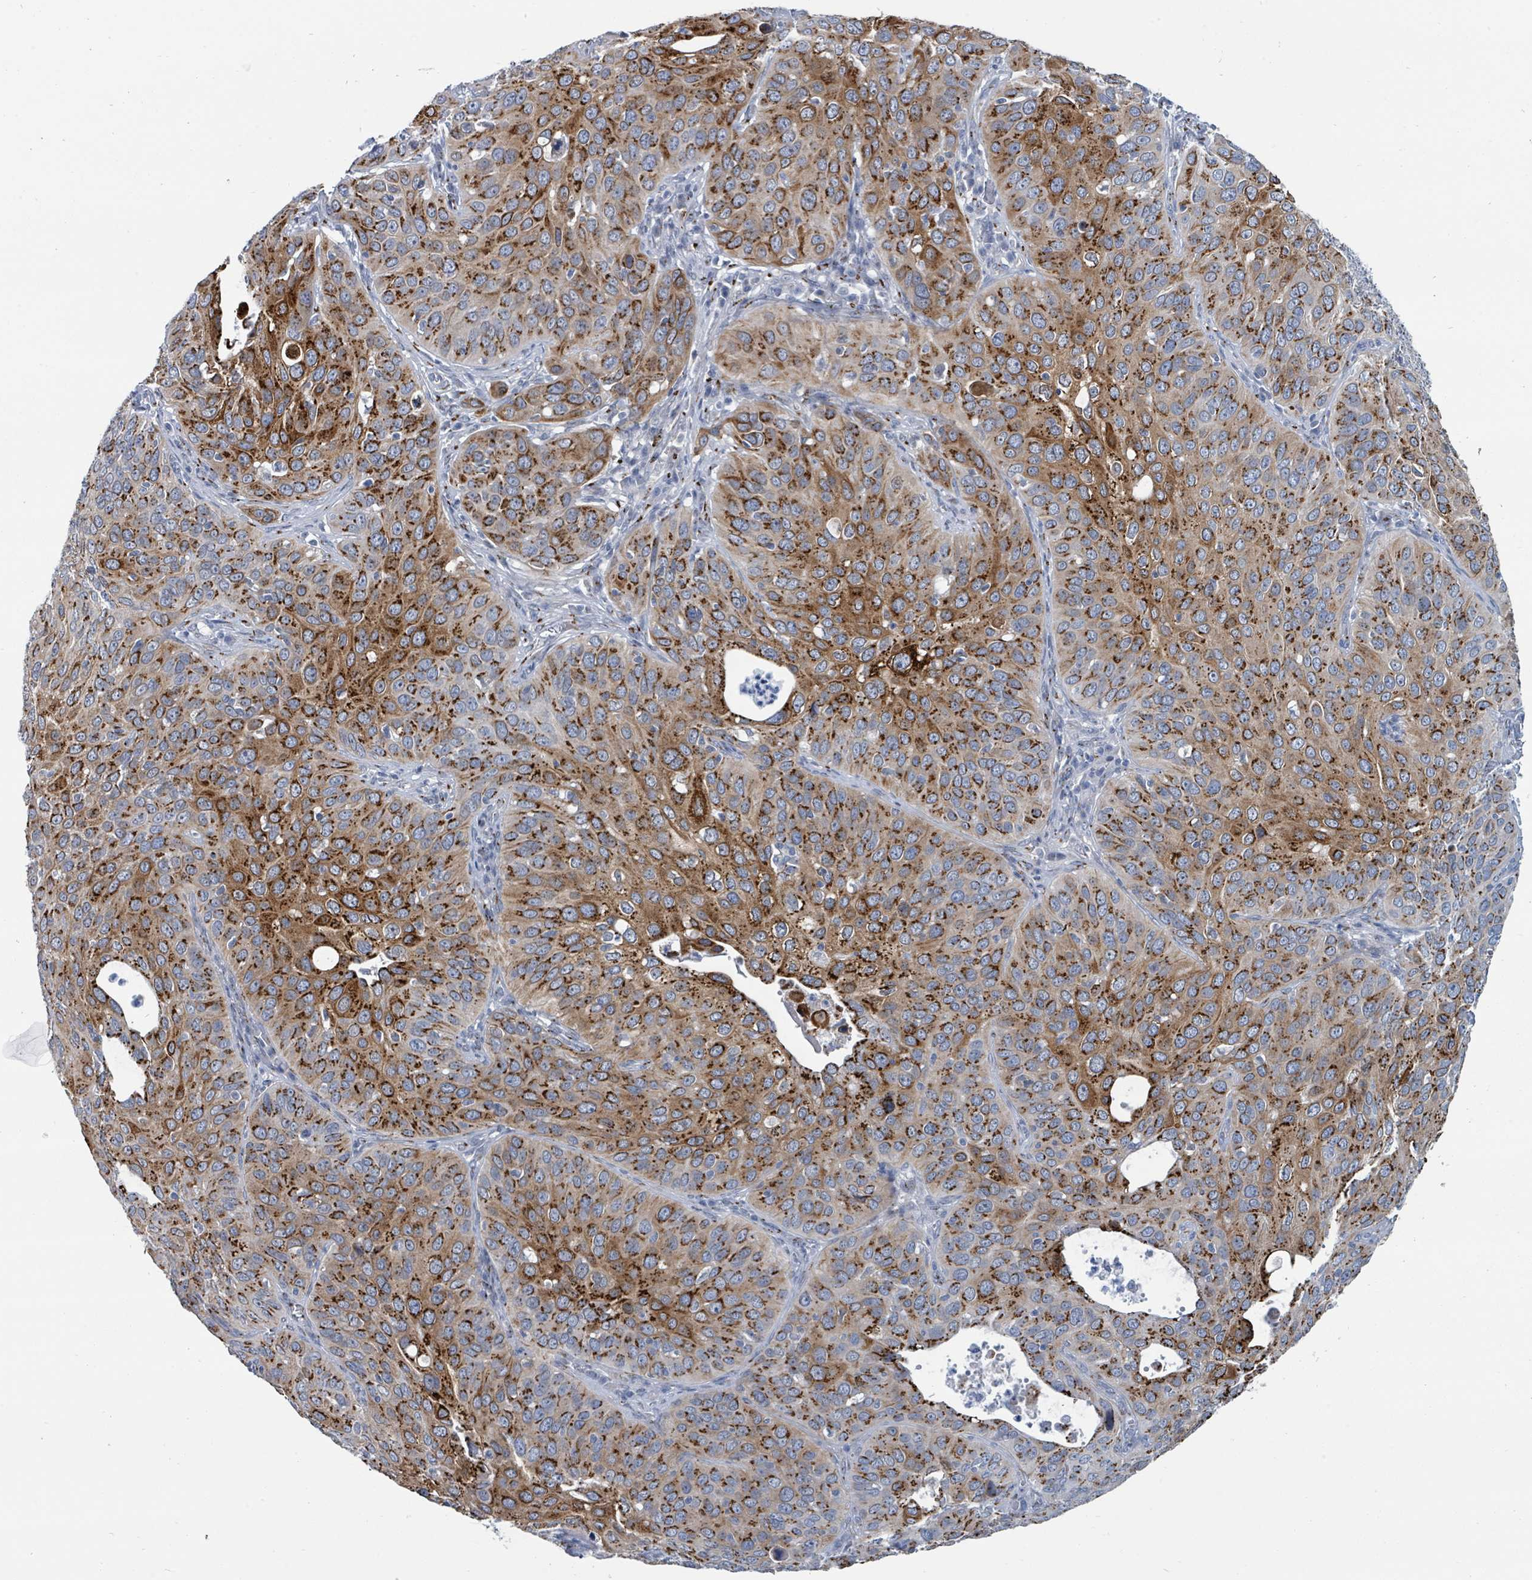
{"staining": {"intensity": "strong", "quantity": "25%-75%", "location": "cytoplasmic/membranous"}, "tissue": "cervical cancer", "cell_type": "Tumor cells", "image_type": "cancer", "snomed": [{"axis": "morphology", "description": "Squamous cell carcinoma, NOS"}, {"axis": "topography", "description": "Cervix"}], "caption": "An immunohistochemistry (IHC) histopathology image of neoplastic tissue is shown. Protein staining in brown shows strong cytoplasmic/membranous positivity in cervical squamous cell carcinoma within tumor cells. Nuclei are stained in blue.", "gene": "DCAF5", "patient": {"sex": "female", "age": 36}}